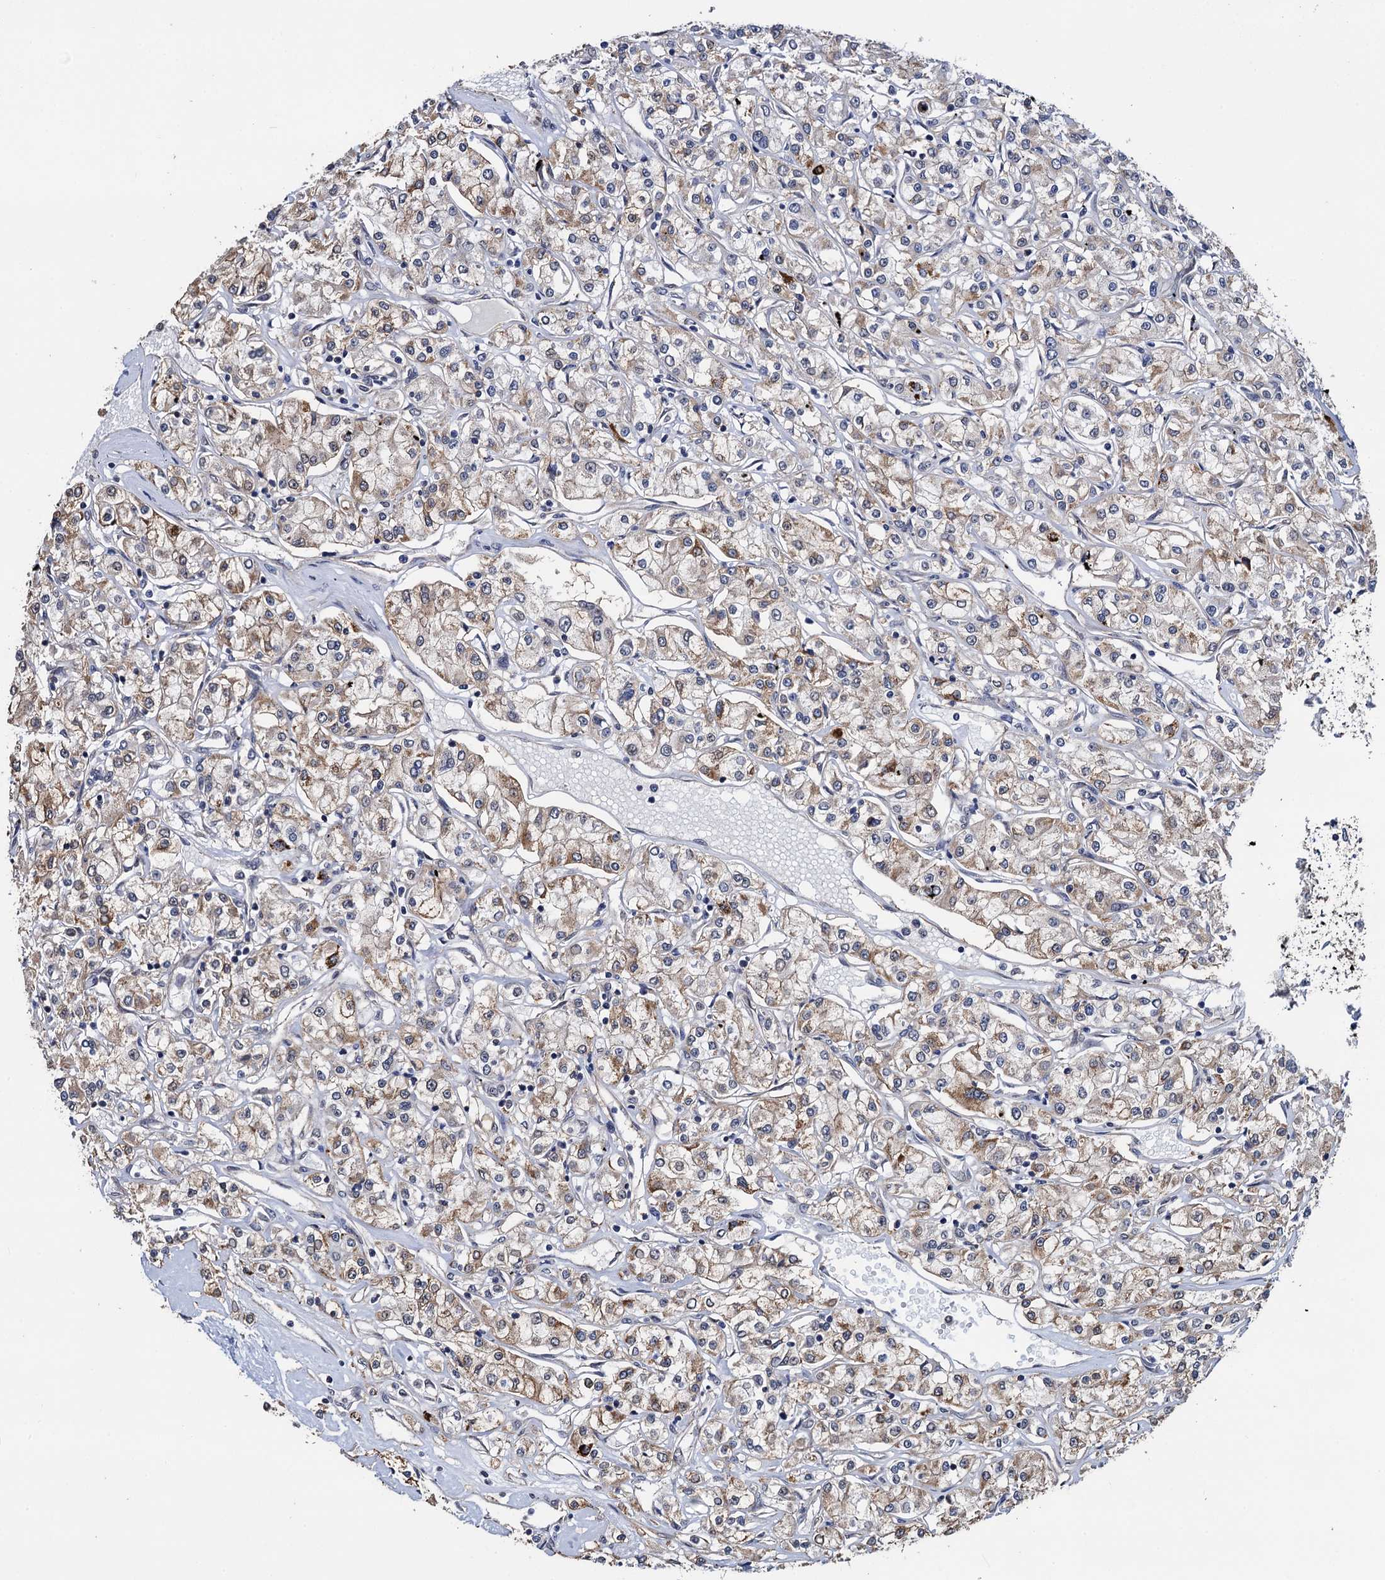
{"staining": {"intensity": "weak", "quantity": ">75%", "location": "cytoplasmic/membranous"}, "tissue": "renal cancer", "cell_type": "Tumor cells", "image_type": "cancer", "snomed": [{"axis": "morphology", "description": "Adenocarcinoma, NOS"}, {"axis": "topography", "description": "Kidney"}], "caption": "Immunohistochemistry (IHC) histopathology image of renal cancer (adenocarcinoma) stained for a protein (brown), which shows low levels of weak cytoplasmic/membranous staining in approximately >75% of tumor cells.", "gene": "PTCD3", "patient": {"sex": "female", "age": 59}}